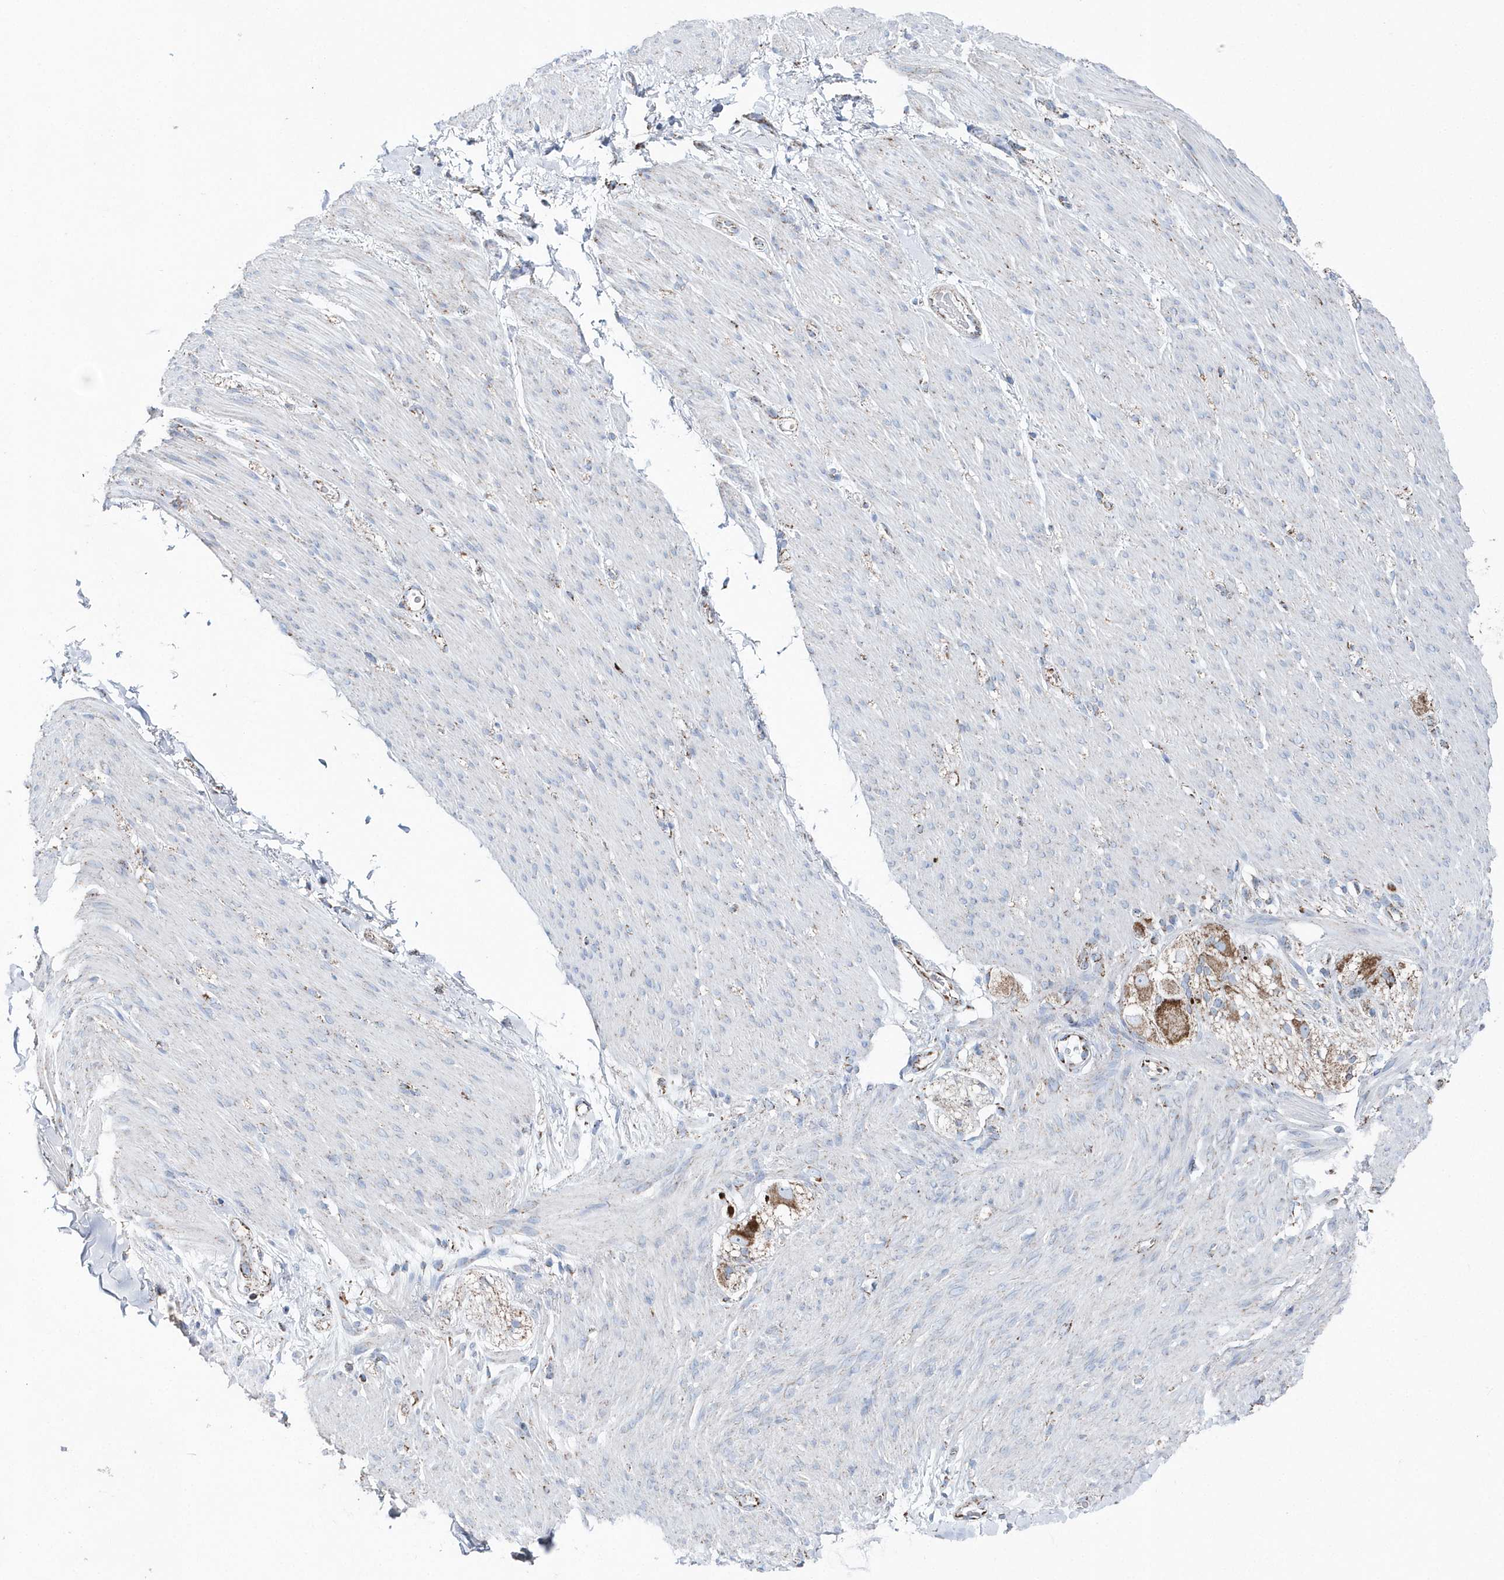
{"staining": {"intensity": "negative", "quantity": "none", "location": "none"}, "tissue": "adipose tissue", "cell_type": "Adipocytes", "image_type": "normal", "snomed": [{"axis": "morphology", "description": "Normal tissue, NOS"}, {"axis": "topography", "description": "Colon"}, {"axis": "topography", "description": "Peripheral nerve tissue"}], "caption": "Immunohistochemistry (IHC) micrograph of unremarkable adipose tissue: adipose tissue stained with DAB displays no significant protein expression in adipocytes.", "gene": "TMCO6", "patient": {"sex": "female", "age": 61}}